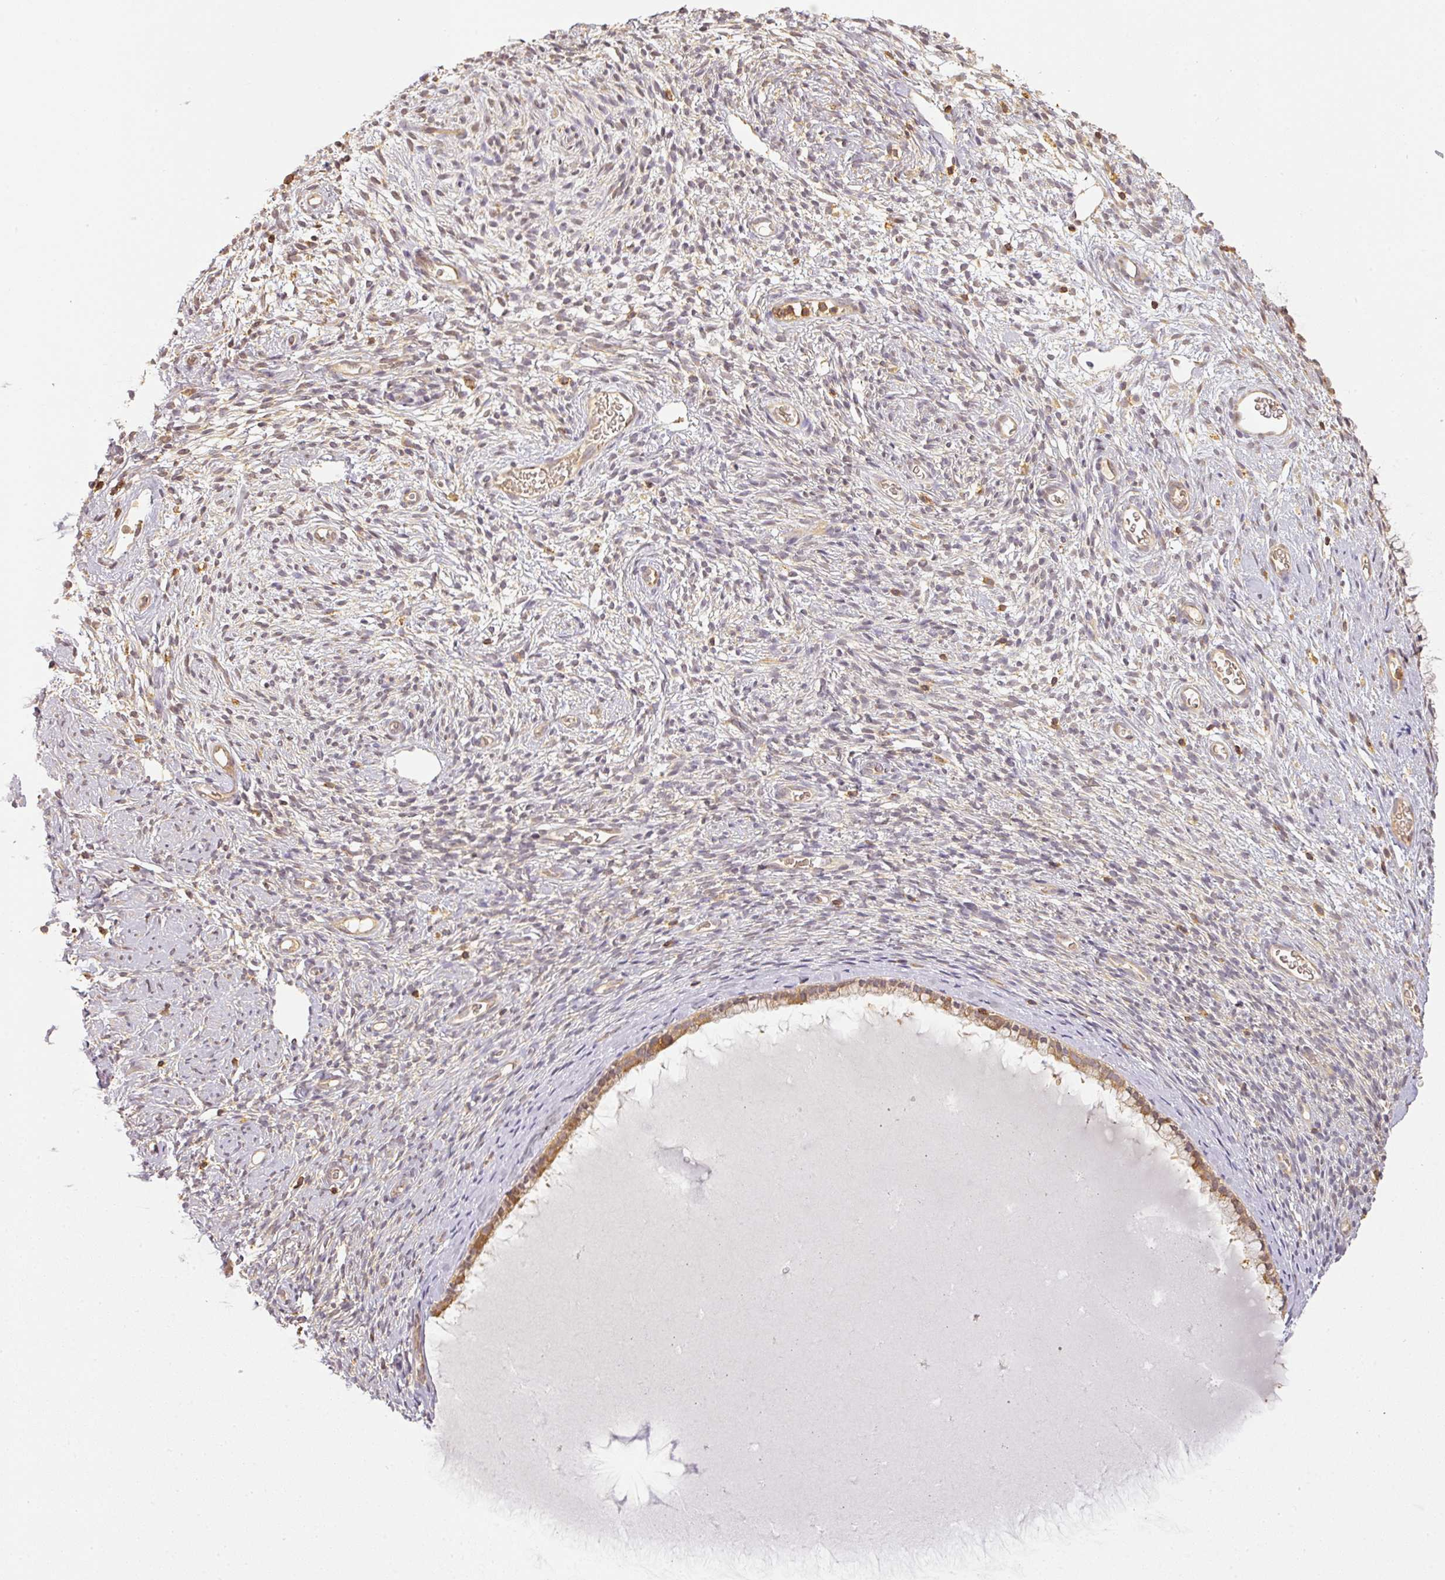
{"staining": {"intensity": "moderate", "quantity": ">75%", "location": "cytoplasmic/membranous"}, "tissue": "nasopharynx", "cell_type": "Respiratory epithelial cells", "image_type": "normal", "snomed": [{"axis": "morphology", "description": "Normal tissue, NOS"}, {"axis": "topography", "description": "Nasopharynx"}], "caption": "Immunohistochemical staining of benign human nasopharynx displays >75% levels of moderate cytoplasmic/membranous protein staining in approximately >75% of respiratory epithelial cells.", "gene": "TCL1B", "patient": {"sex": "female", "age": 62}}